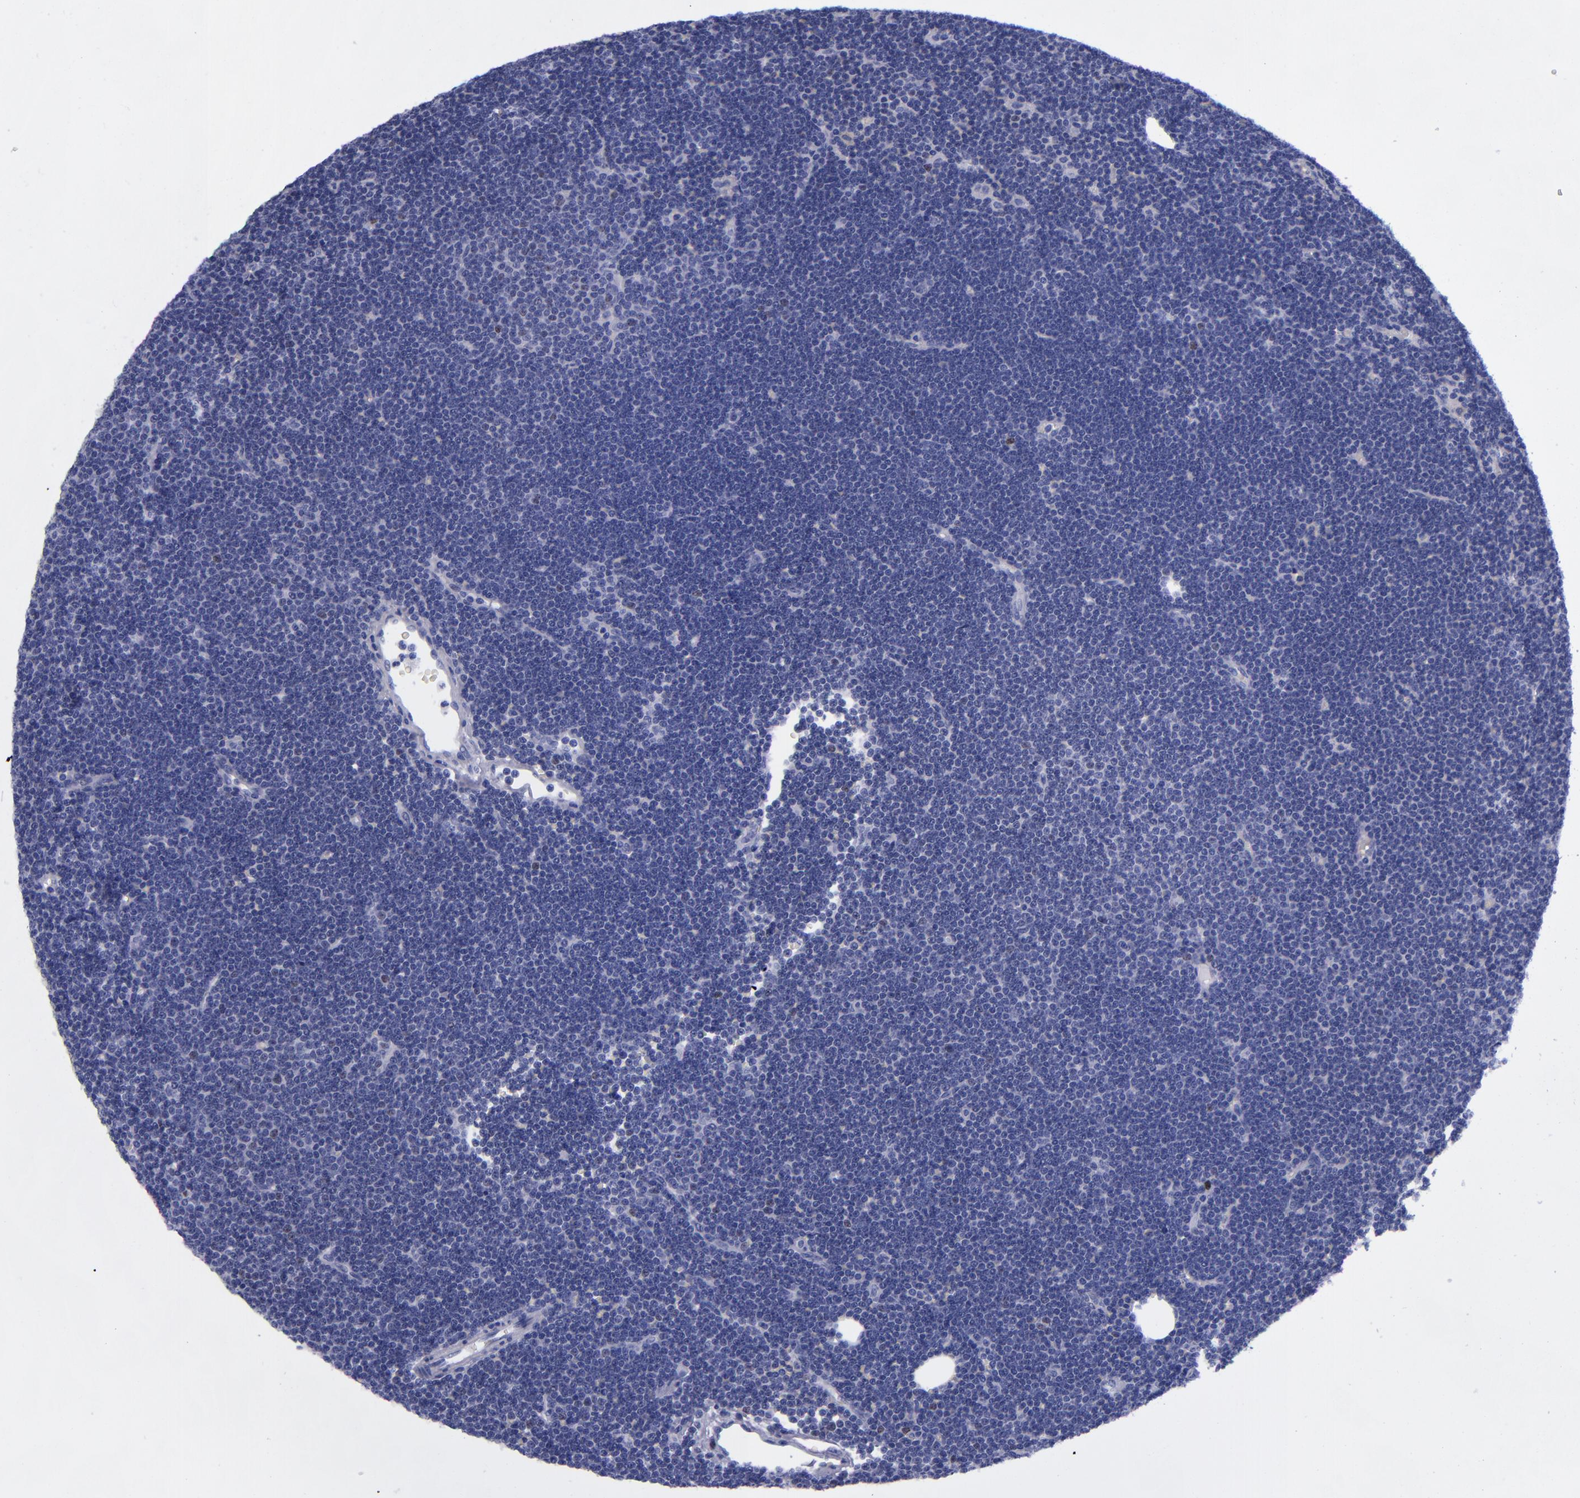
{"staining": {"intensity": "negative", "quantity": "none", "location": "none"}, "tissue": "lymphoma", "cell_type": "Tumor cells", "image_type": "cancer", "snomed": [{"axis": "morphology", "description": "Malignant lymphoma, non-Hodgkin's type, Low grade"}, {"axis": "topography", "description": "Lymph node"}], "caption": "Tumor cells are negative for brown protein staining in lymphoma.", "gene": "MCM7", "patient": {"sex": "female", "age": 73}}